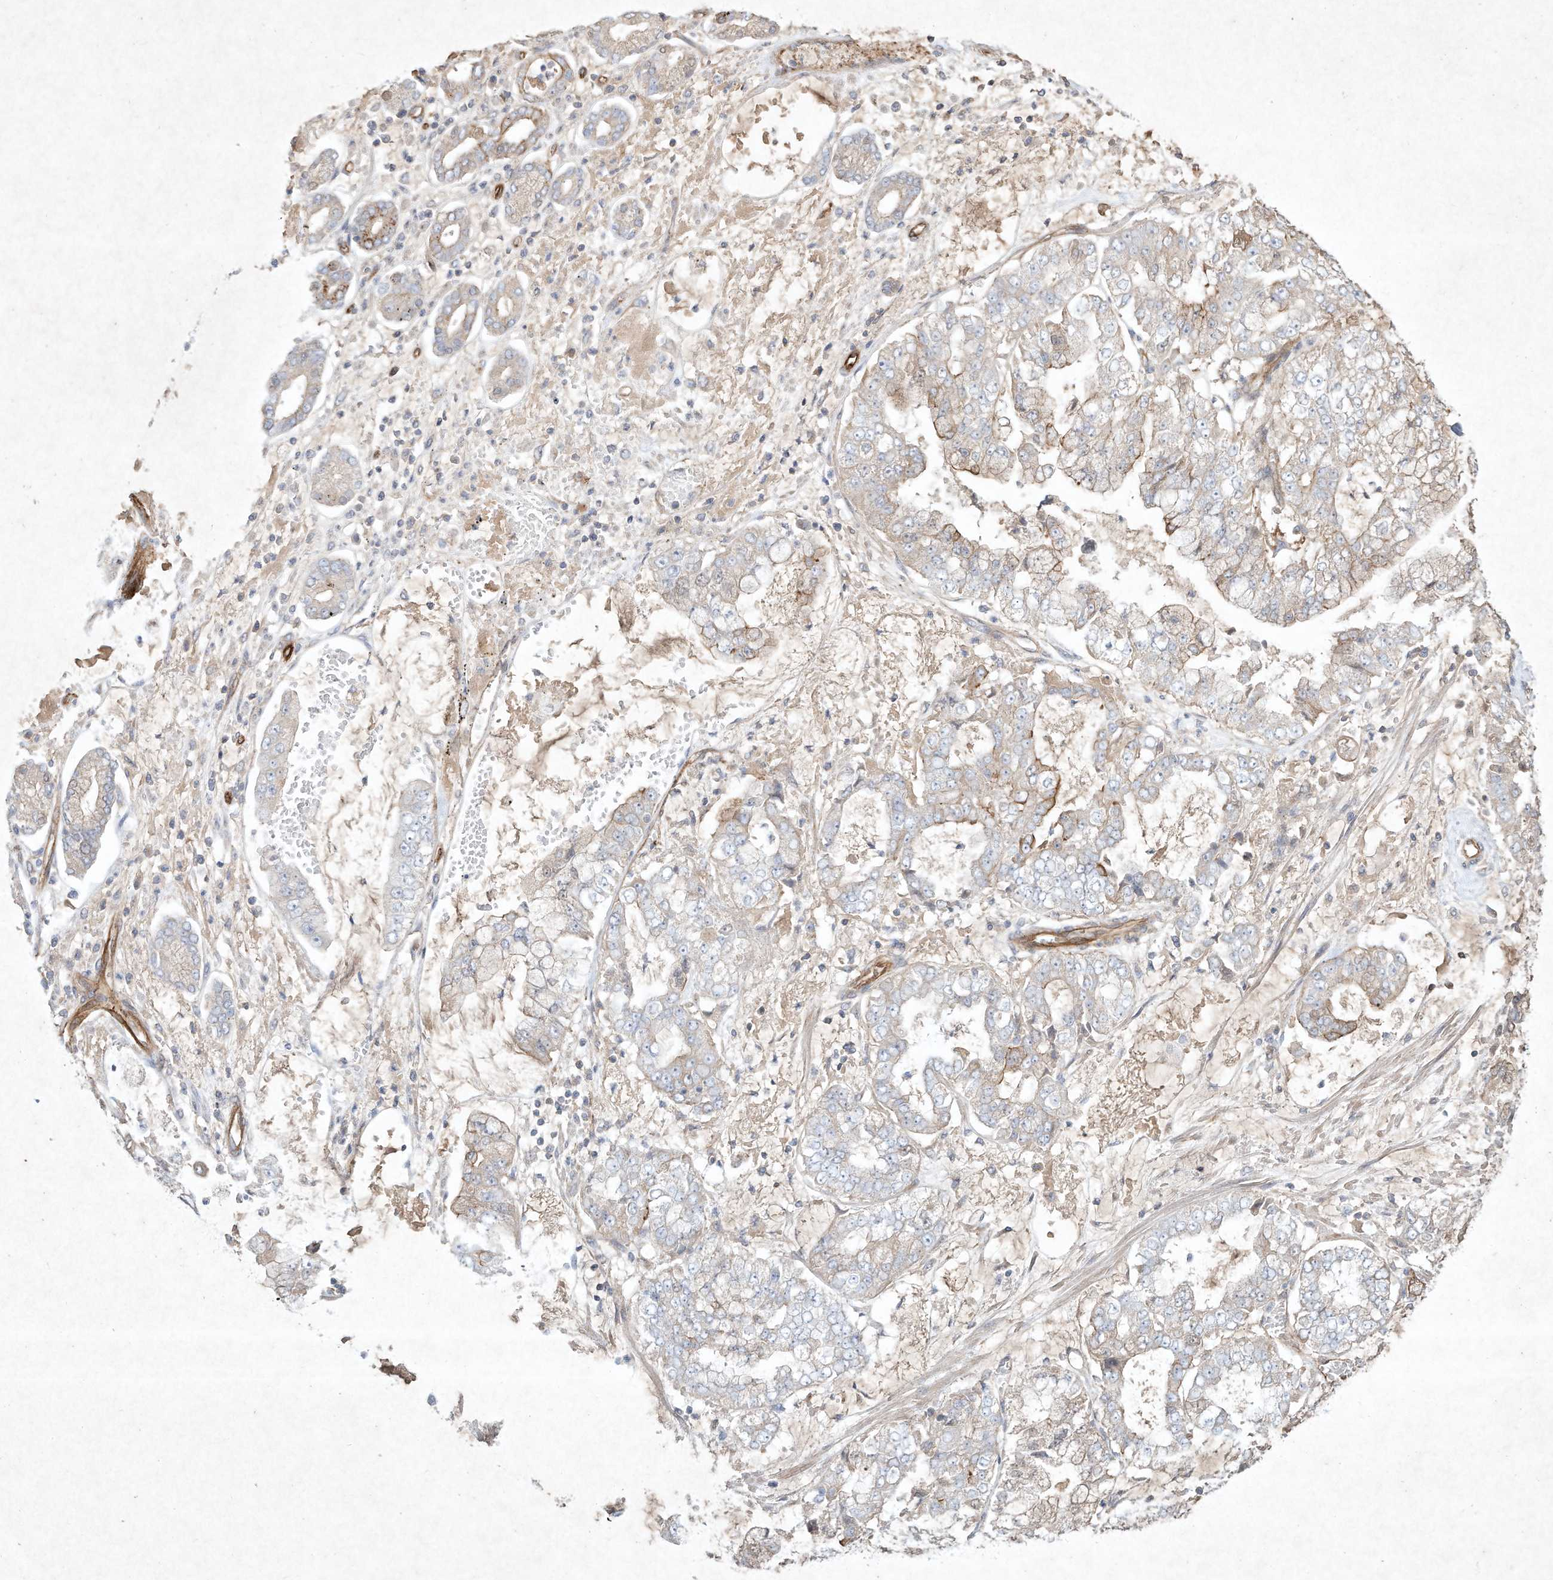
{"staining": {"intensity": "weak", "quantity": "<25%", "location": "cytoplasmic/membranous"}, "tissue": "stomach cancer", "cell_type": "Tumor cells", "image_type": "cancer", "snomed": [{"axis": "morphology", "description": "Adenocarcinoma, NOS"}, {"axis": "topography", "description": "Stomach"}], "caption": "This is a photomicrograph of IHC staining of adenocarcinoma (stomach), which shows no expression in tumor cells.", "gene": "HTR5A", "patient": {"sex": "male", "age": 76}}